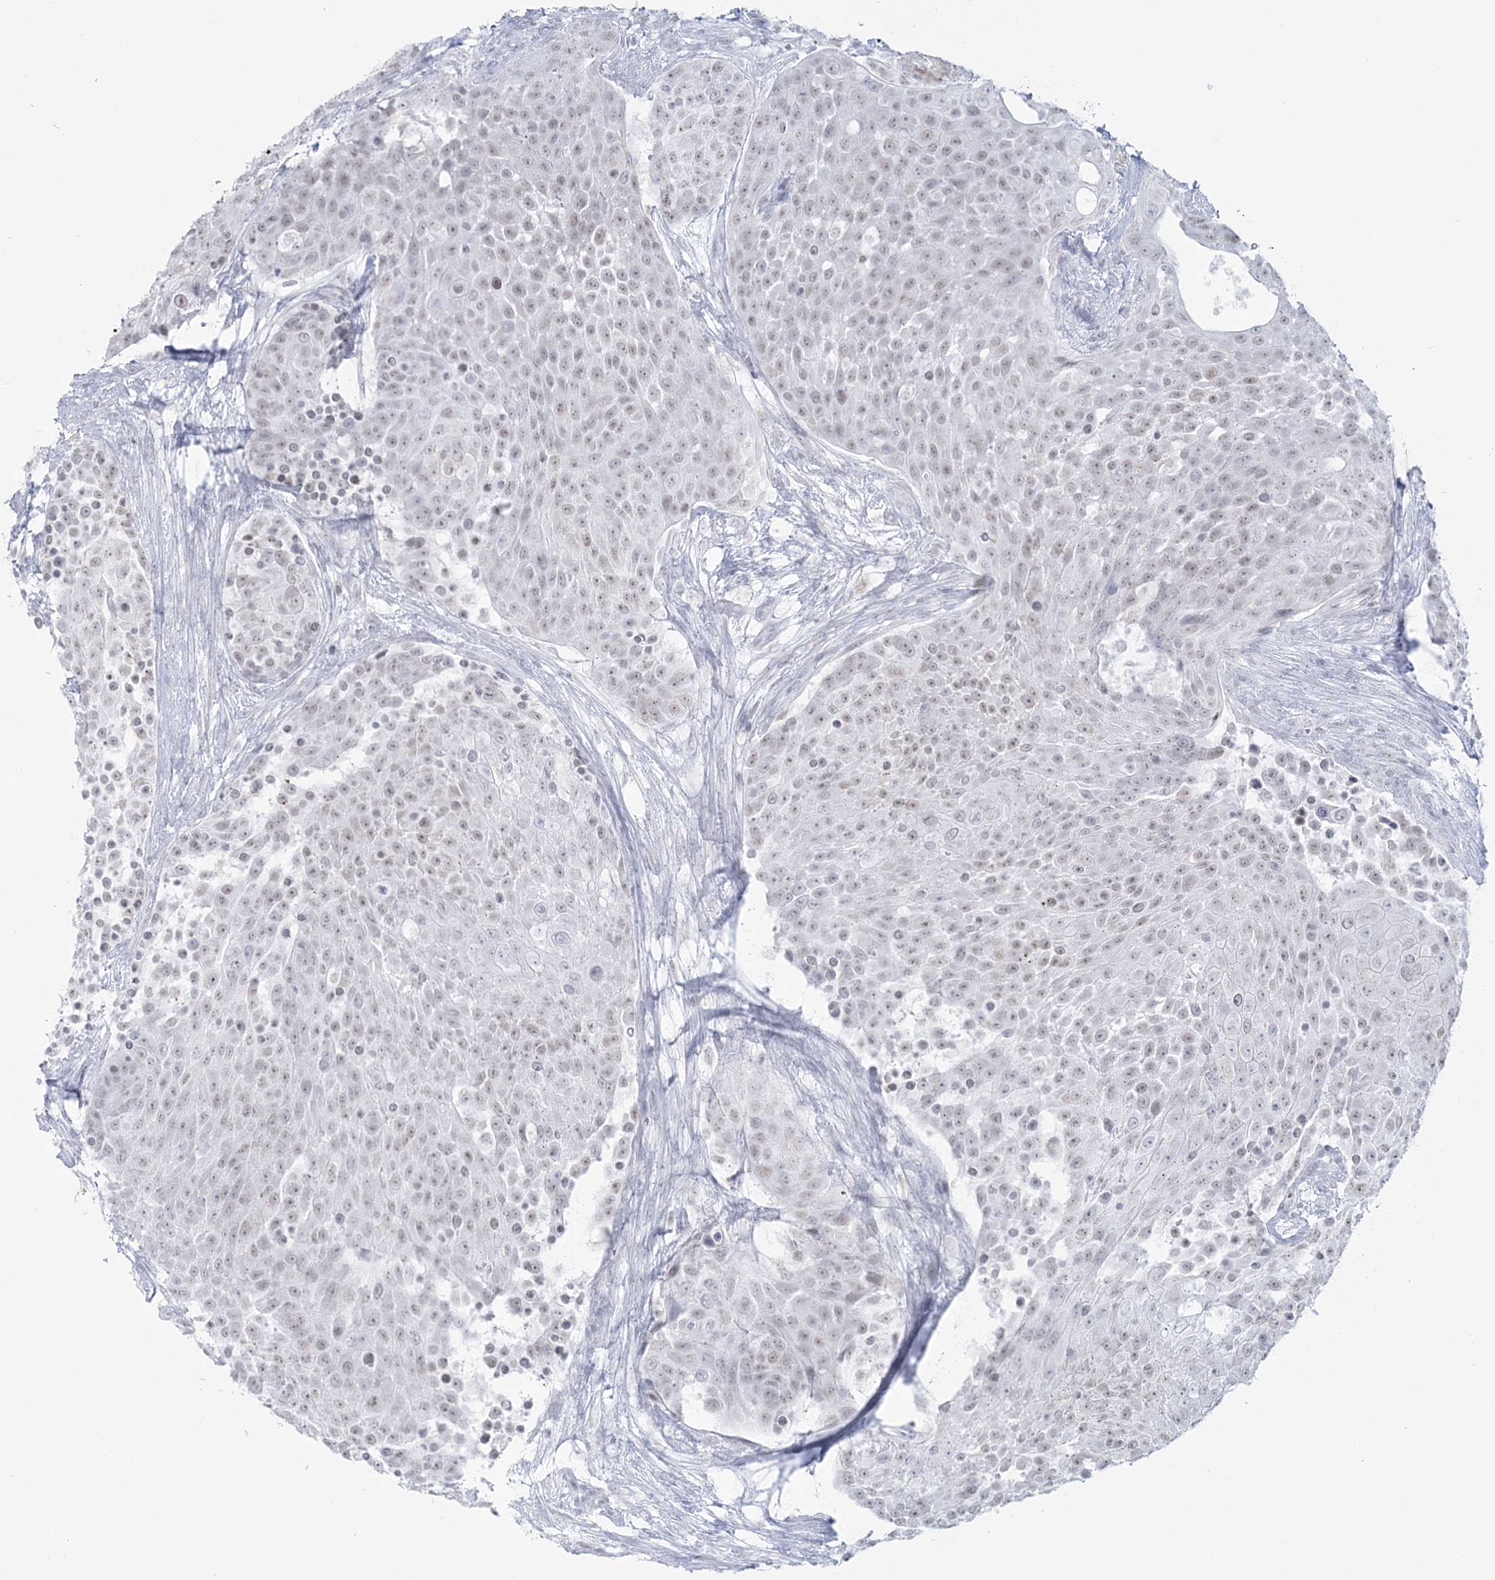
{"staining": {"intensity": "weak", "quantity": "25%-75%", "location": "nuclear"}, "tissue": "urothelial cancer", "cell_type": "Tumor cells", "image_type": "cancer", "snomed": [{"axis": "morphology", "description": "Urothelial carcinoma, High grade"}, {"axis": "topography", "description": "Urinary bladder"}], "caption": "Tumor cells exhibit weak nuclear staining in about 25%-75% of cells in high-grade urothelial carcinoma.", "gene": "ZNF843", "patient": {"sex": "female", "age": 63}}